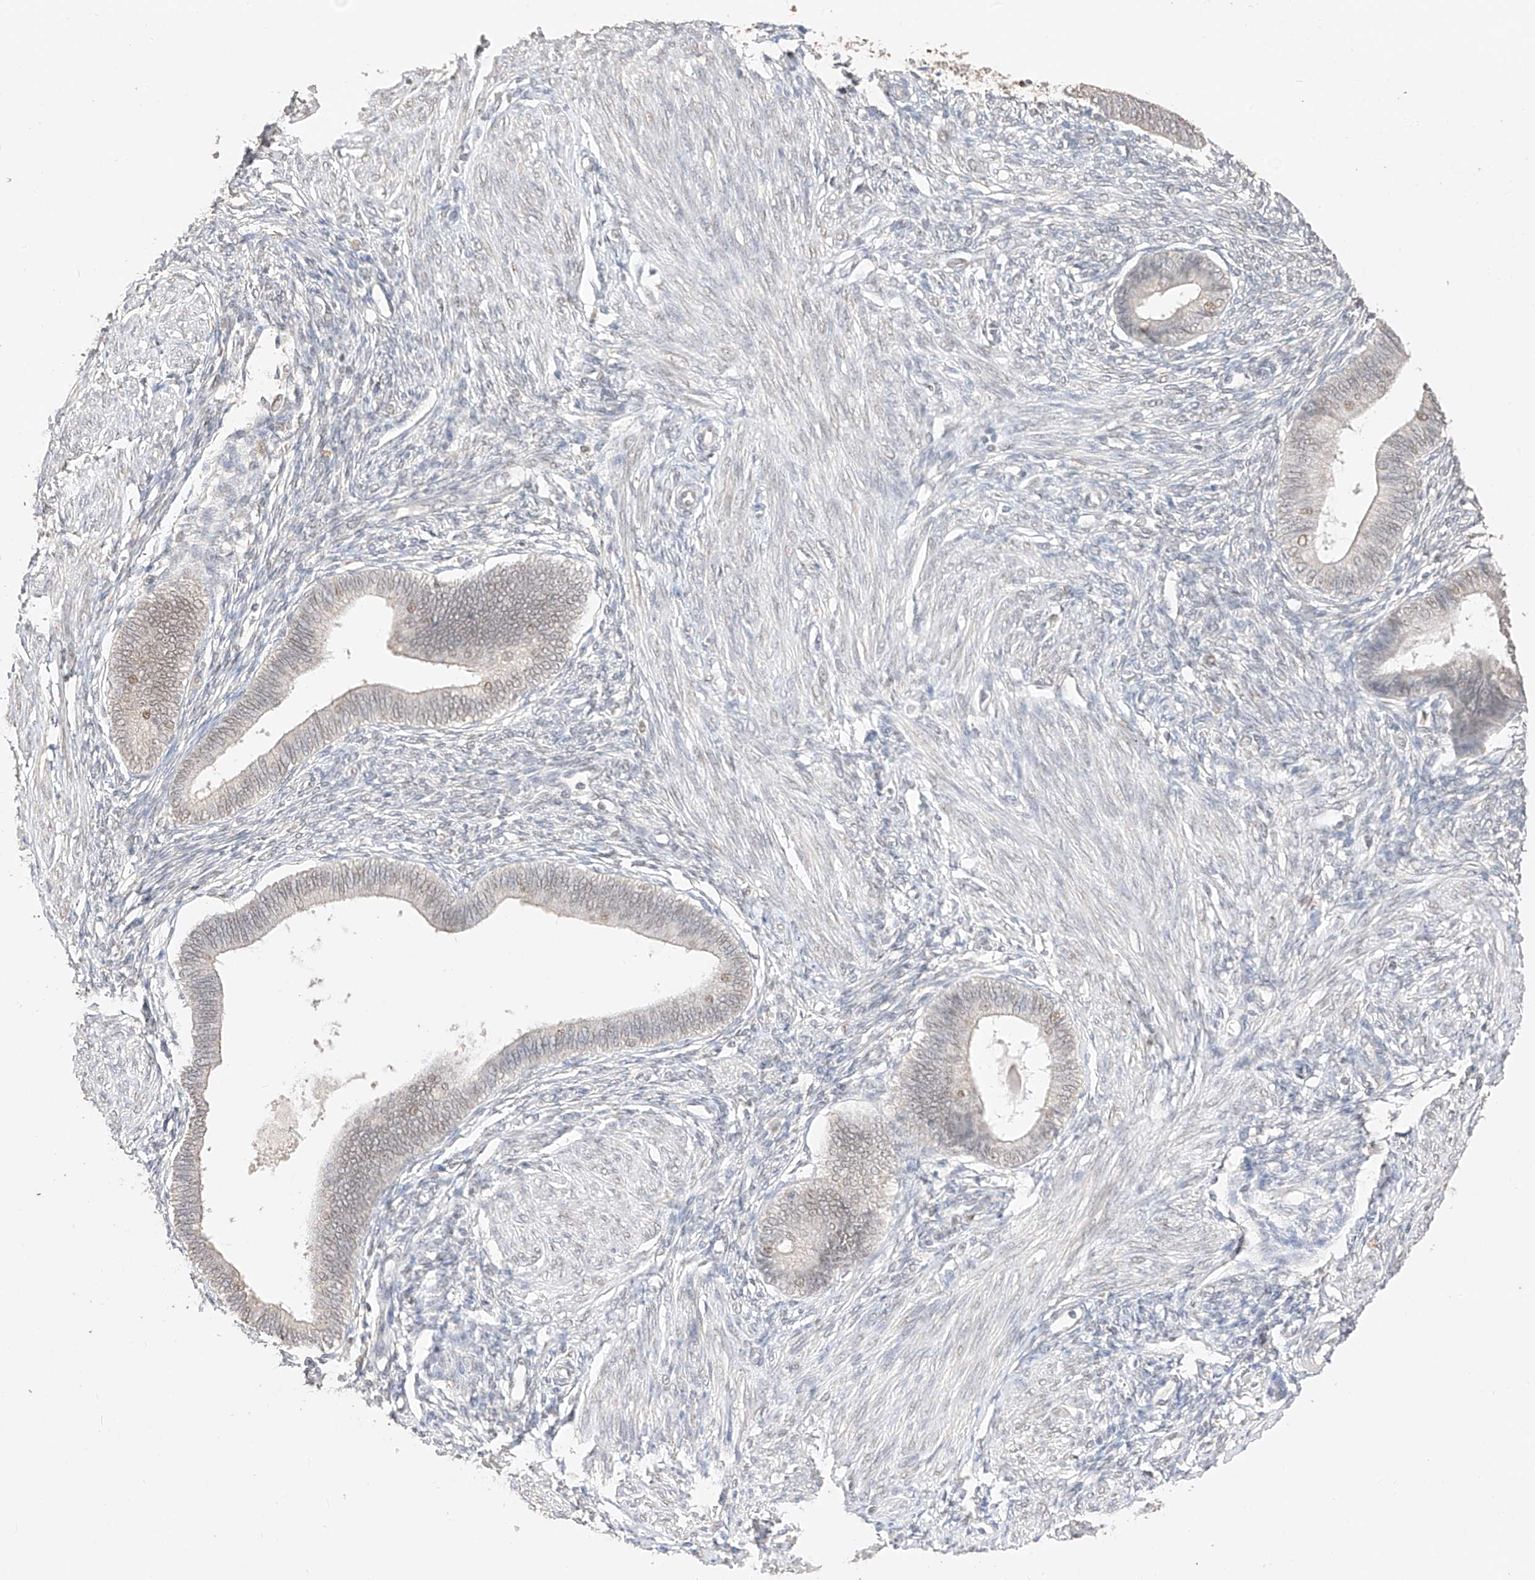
{"staining": {"intensity": "weak", "quantity": "<25%", "location": "nuclear"}, "tissue": "endometrium", "cell_type": "Cells in endometrial stroma", "image_type": "normal", "snomed": [{"axis": "morphology", "description": "Normal tissue, NOS"}, {"axis": "topography", "description": "Endometrium"}], "caption": "Cells in endometrial stroma show no significant expression in unremarkable endometrium.", "gene": "APIP", "patient": {"sex": "female", "age": 46}}